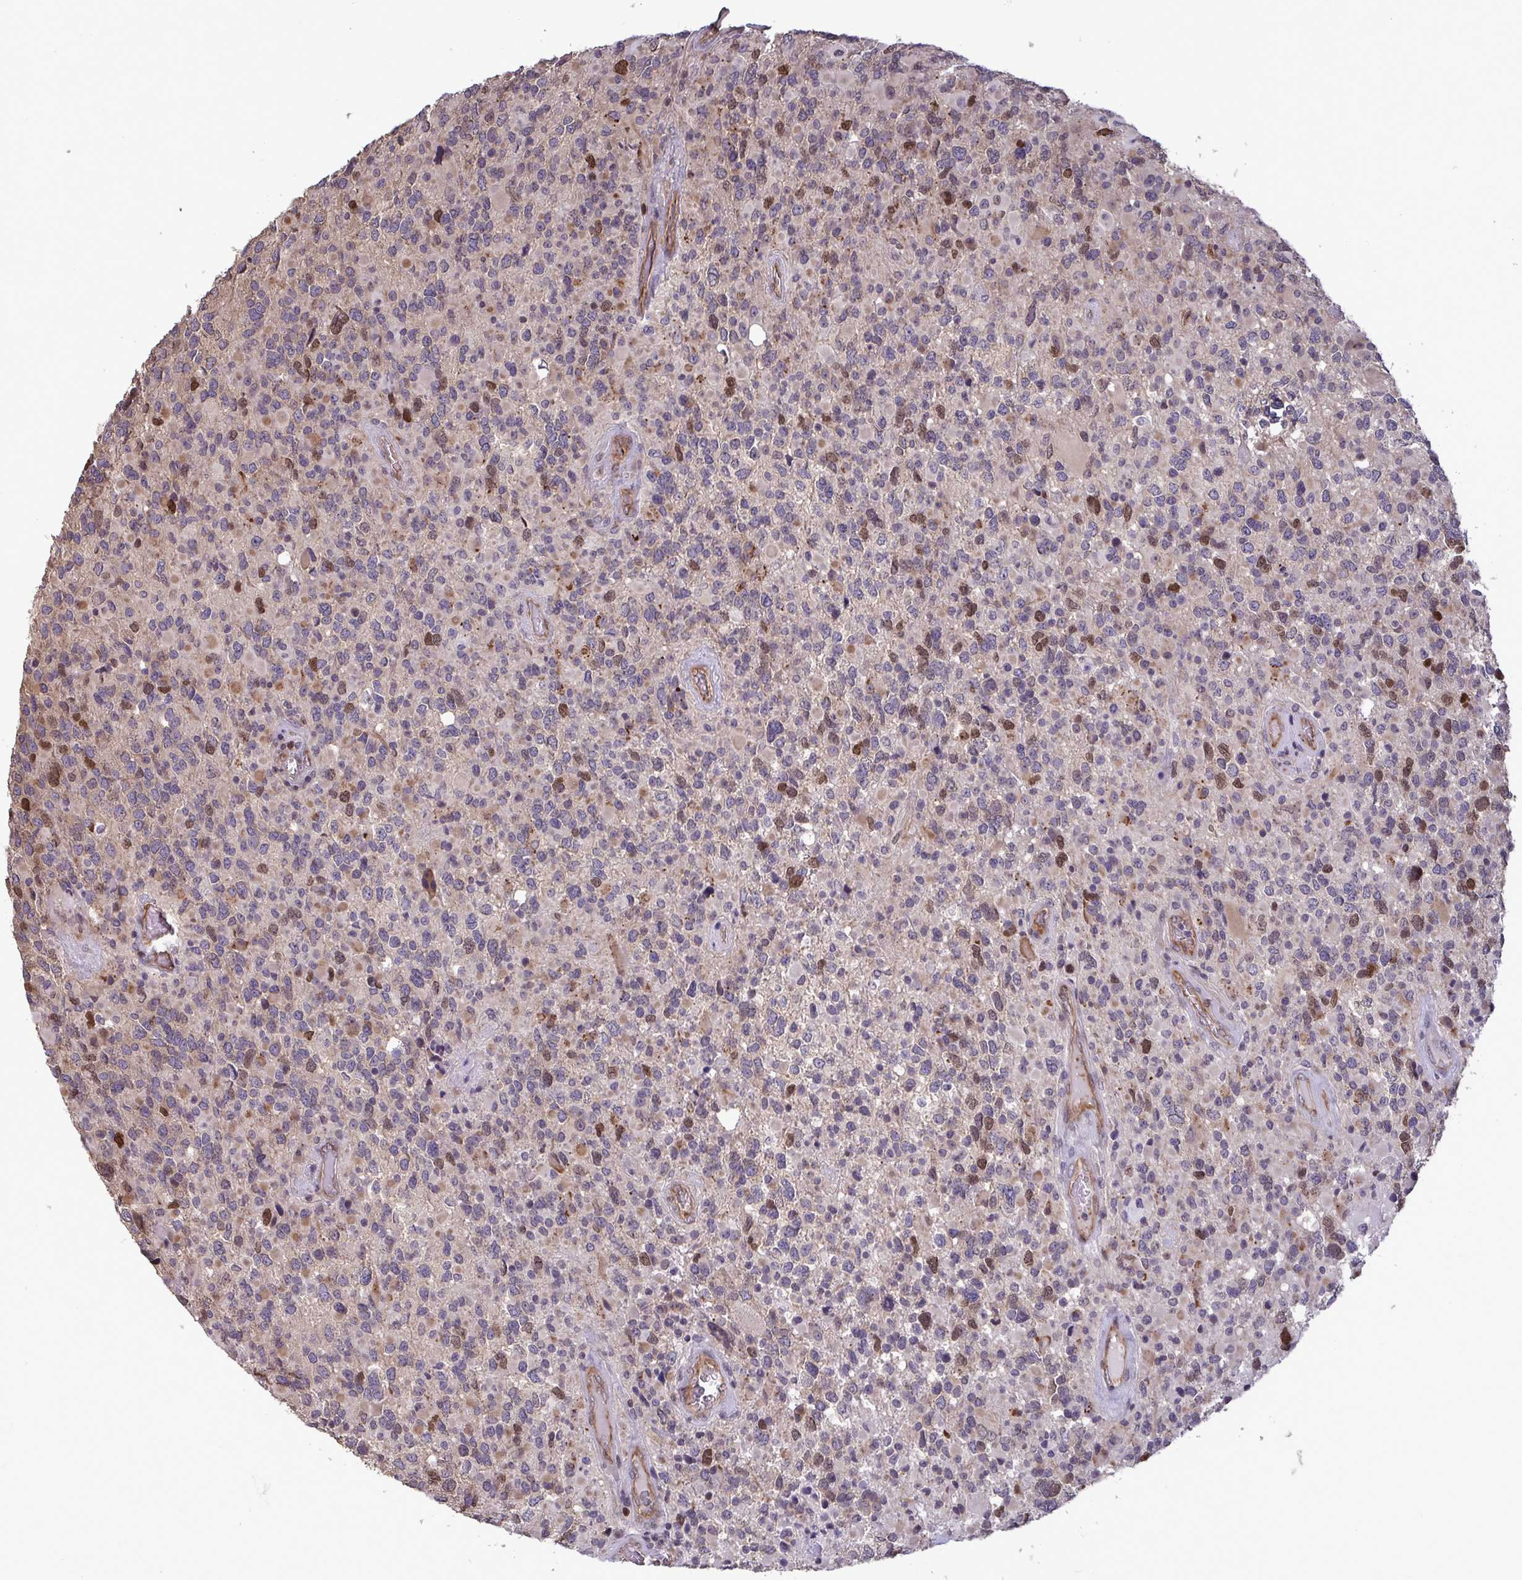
{"staining": {"intensity": "moderate", "quantity": "<25%", "location": "nuclear"}, "tissue": "glioma", "cell_type": "Tumor cells", "image_type": "cancer", "snomed": [{"axis": "morphology", "description": "Glioma, malignant, High grade"}, {"axis": "topography", "description": "Brain"}], "caption": "Immunohistochemical staining of human glioma demonstrates low levels of moderate nuclear protein staining in approximately <25% of tumor cells. Ihc stains the protein in brown and the nuclei are stained blue.", "gene": "IPO5", "patient": {"sex": "female", "age": 40}}